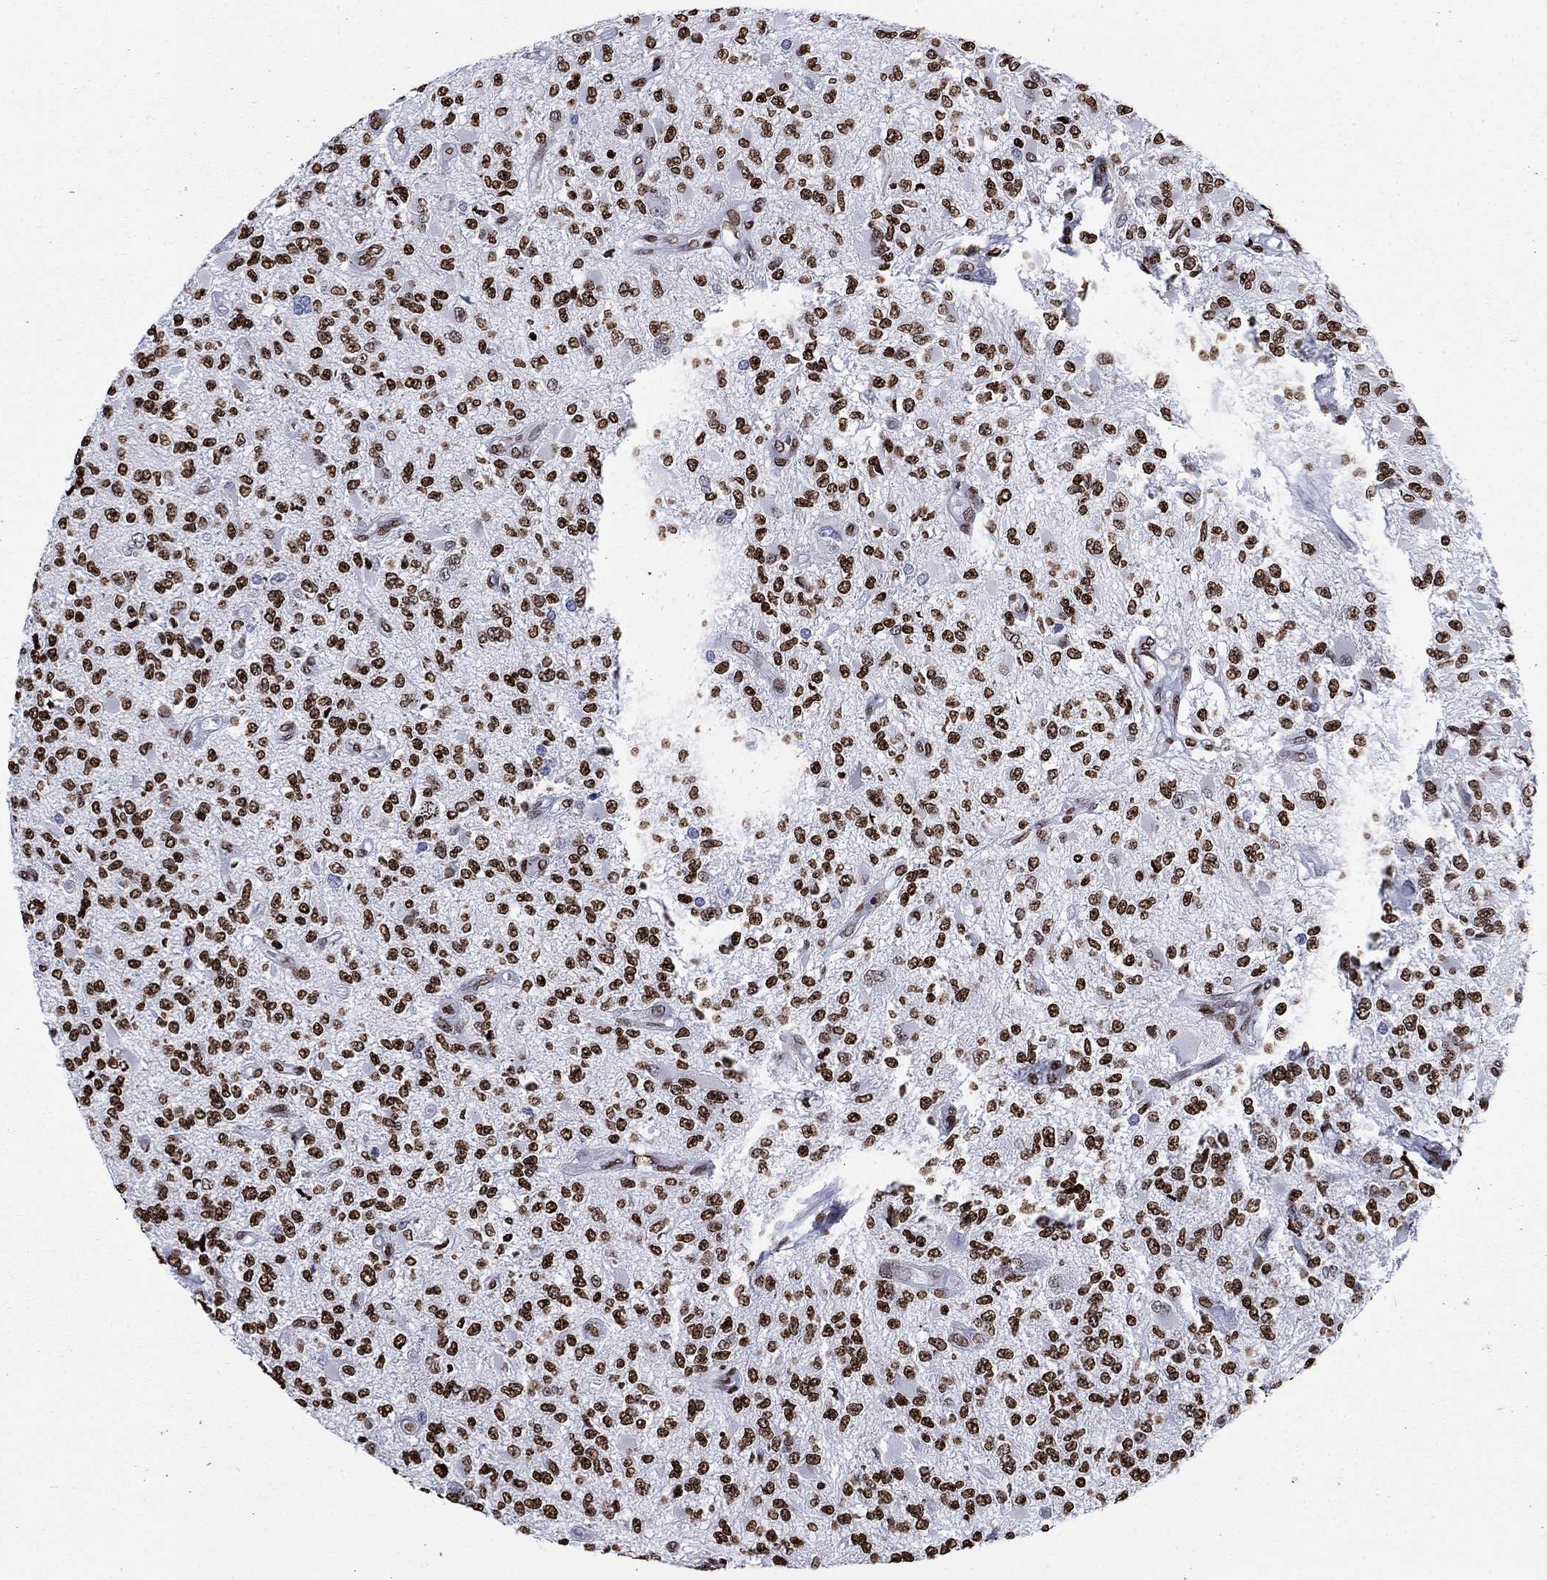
{"staining": {"intensity": "strong", "quantity": ">75%", "location": "nuclear"}, "tissue": "glioma", "cell_type": "Tumor cells", "image_type": "cancer", "snomed": [{"axis": "morphology", "description": "Glioma, malignant, High grade"}, {"axis": "topography", "description": "Brain"}], "caption": "Immunohistochemistry of glioma demonstrates high levels of strong nuclear positivity in approximately >75% of tumor cells.", "gene": "H1-5", "patient": {"sex": "female", "age": 63}}